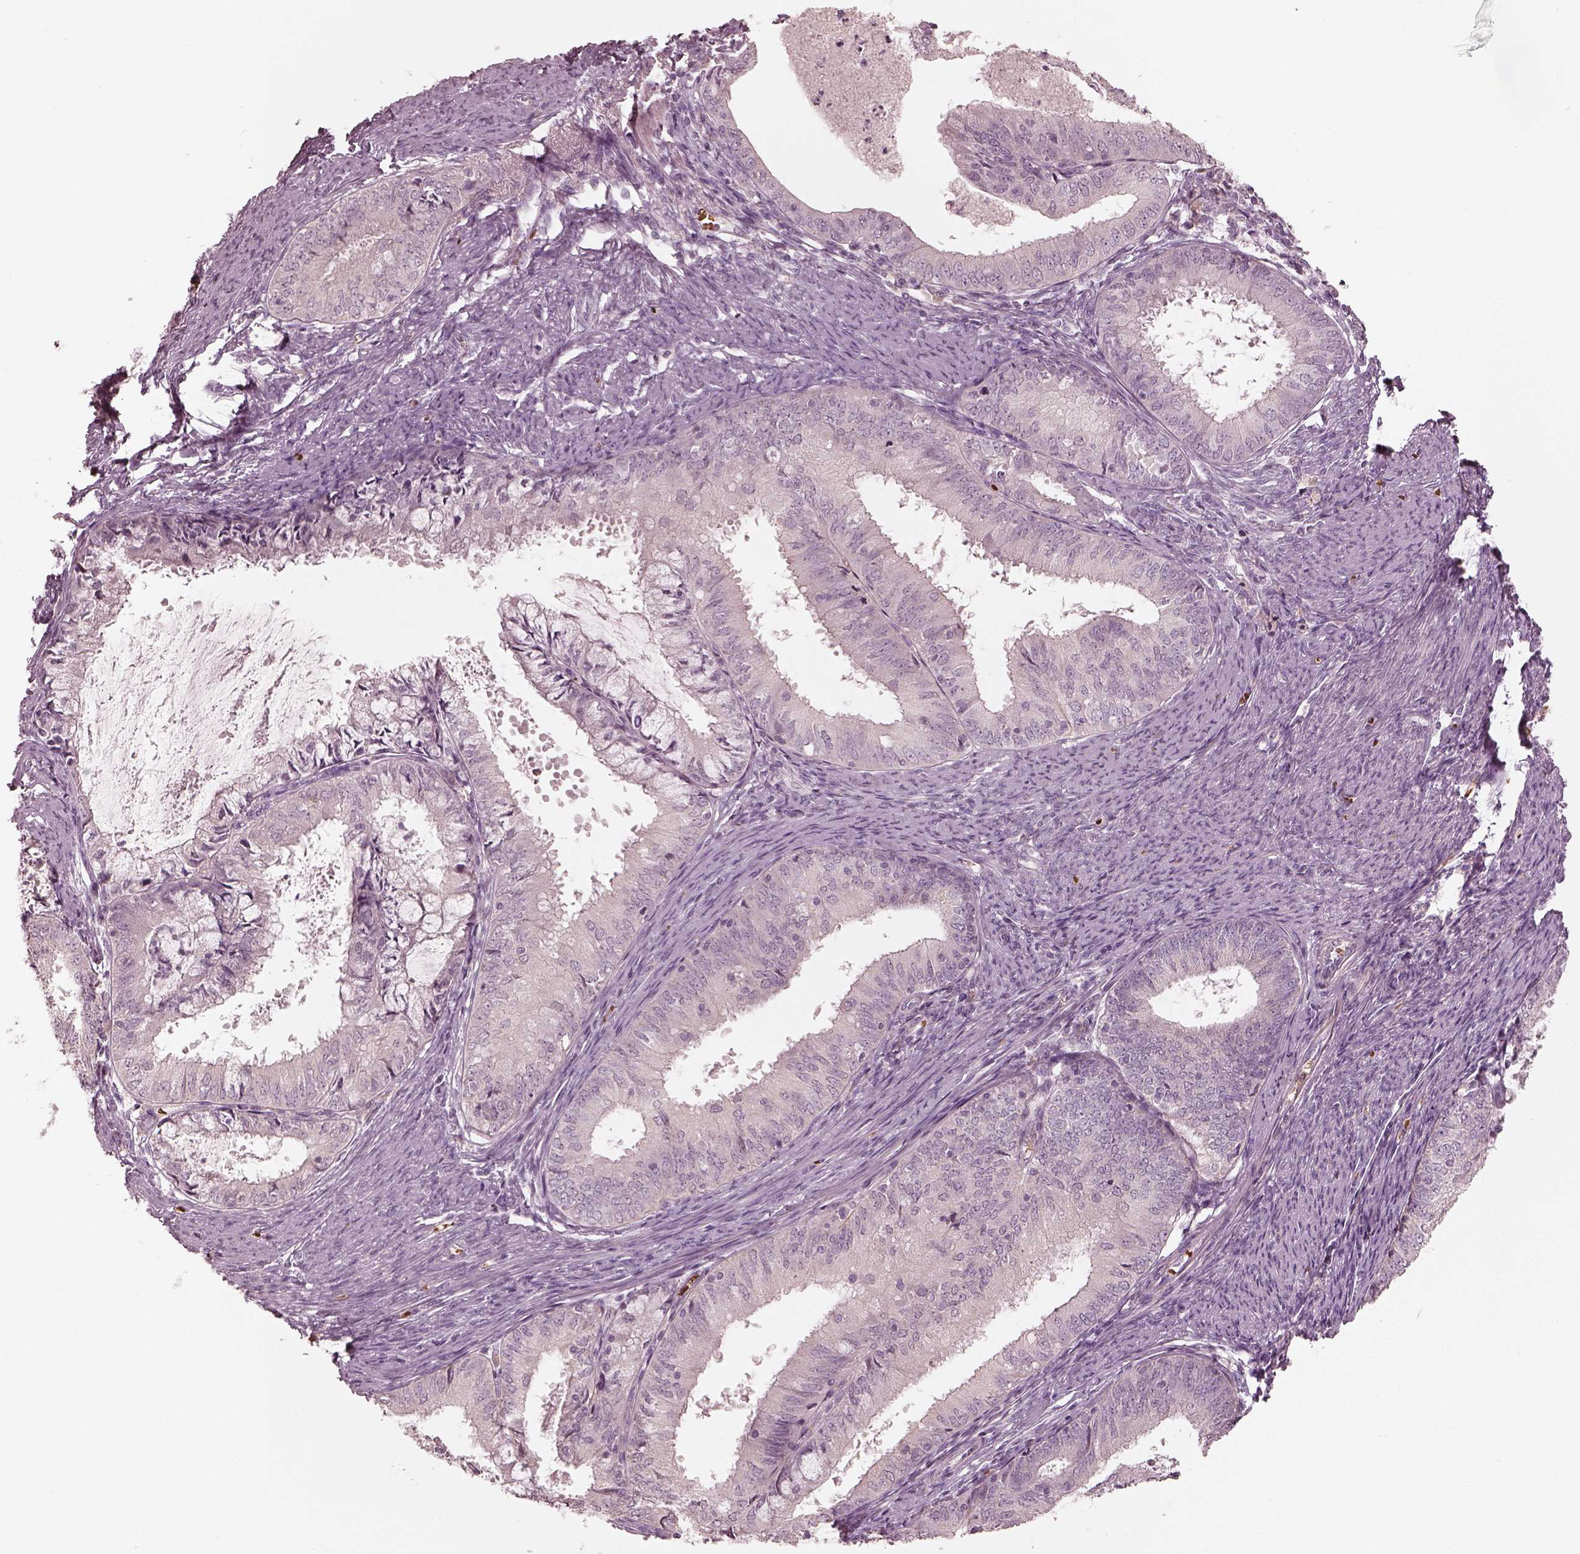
{"staining": {"intensity": "negative", "quantity": "none", "location": "none"}, "tissue": "endometrial cancer", "cell_type": "Tumor cells", "image_type": "cancer", "snomed": [{"axis": "morphology", "description": "Adenocarcinoma, NOS"}, {"axis": "topography", "description": "Endometrium"}], "caption": "DAB immunohistochemical staining of human endometrial adenocarcinoma shows no significant expression in tumor cells. (DAB (3,3'-diaminobenzidine) immunohistochemistry visualized using brightfield microscopy, high magnification).", "gene": "ANKLE1", "patient": {"sex": "female", "age": 57}}